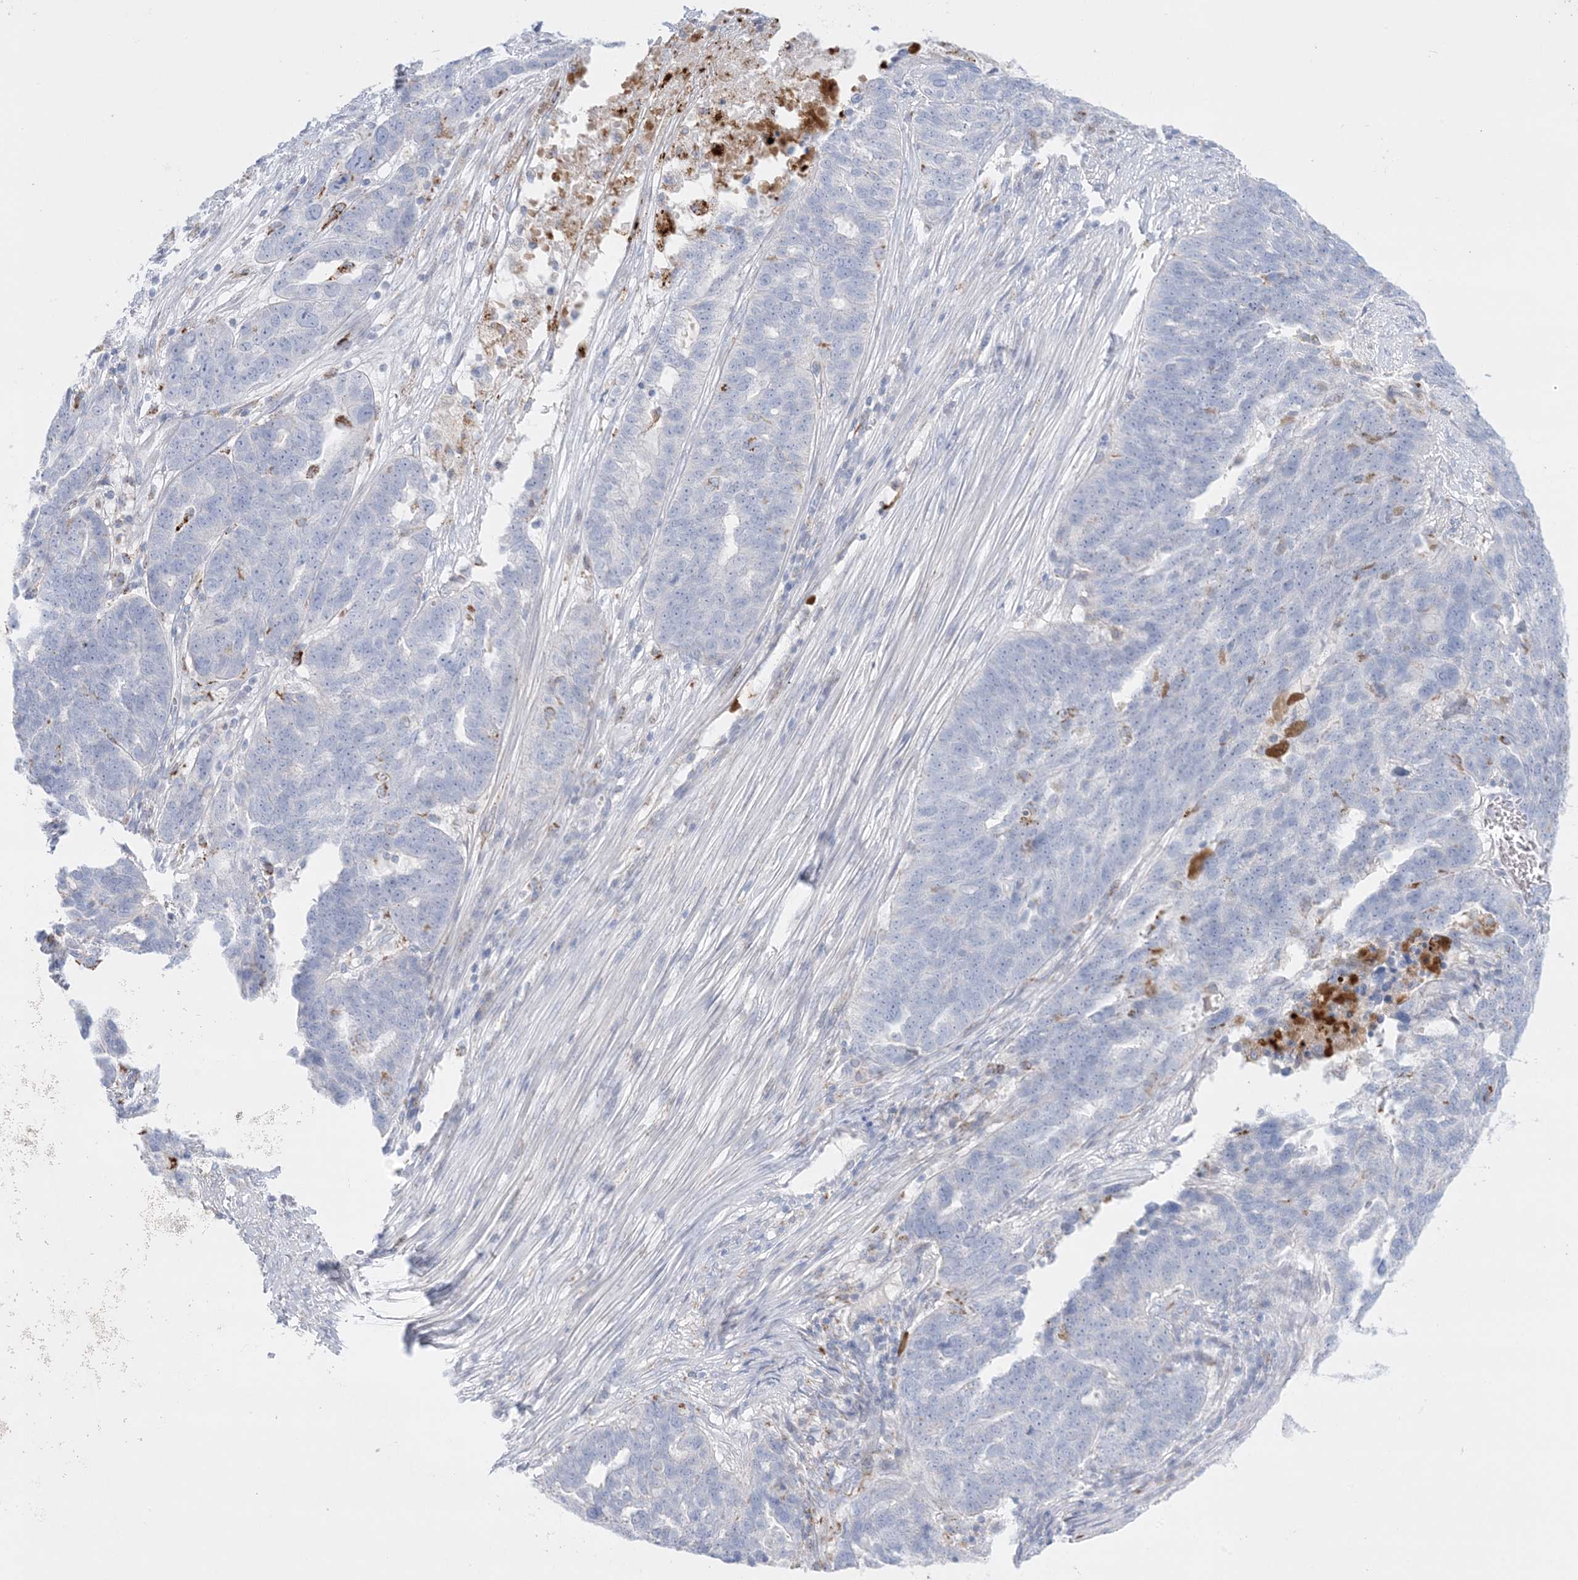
{"staining": {"intensity": "negative", "quantity": "none", "location": "none"}, "tissue": "ovarian cancer", "cell_type": "Tumor cells", "image_type": "cancer", "snomed": [{"axis": "morphology", "description": "Cystadenocarcinoma, serous, NOS"}, {"axis": "topography", "description": "Ovary"}], "caption": "Tumor cells are negative for brown protein staining in ovarian serous cystadenocarcinoma.", "gene": "KCTD6", "patient": {"sex": "female", "age": 59}}